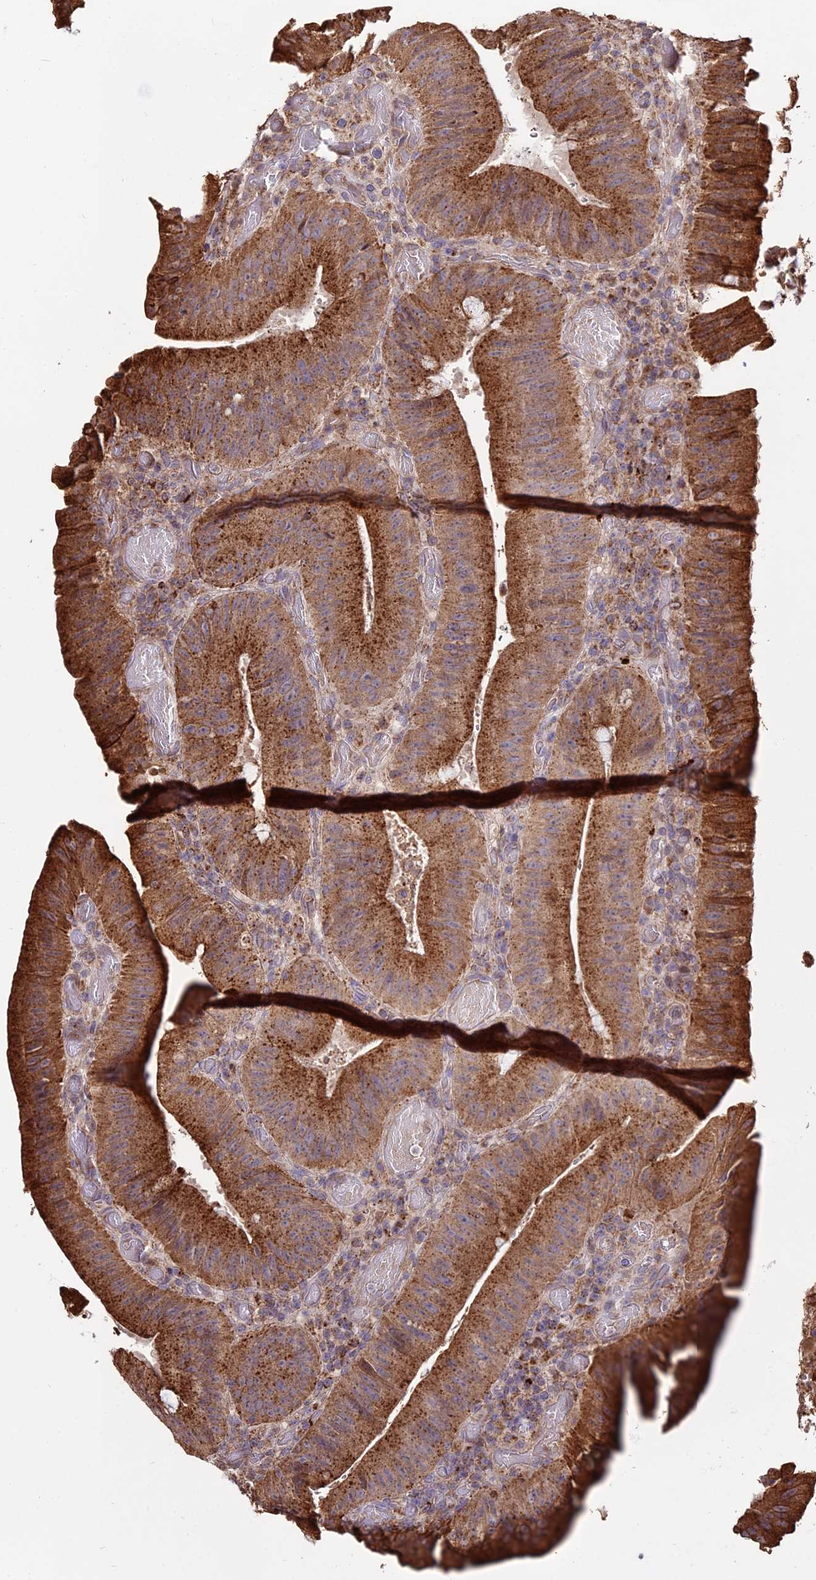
{"staining": {"intensity": "strong", "quantity": ">75%", "location": "cytoplasmic/membranous"}, "tissue": "colorectal cancer", "cell_type": "Tumor cells", "image_type": "cancer", "snomed": [{"axis": "morphology", "description": "Adenocarcinoma, NOS"}, {"axis": "topography", "description": "Colon"}], "caption": "DAB (3,3'-diaminobenzidine) immunohistochemical staining of colorectal cancer (adenocarcinoma) displays strong cytoplasmic/membranous protein staining in about >75% of tumor cells.", "gene": "PEX19", "patient": {"sex": "female", "age": 43}}